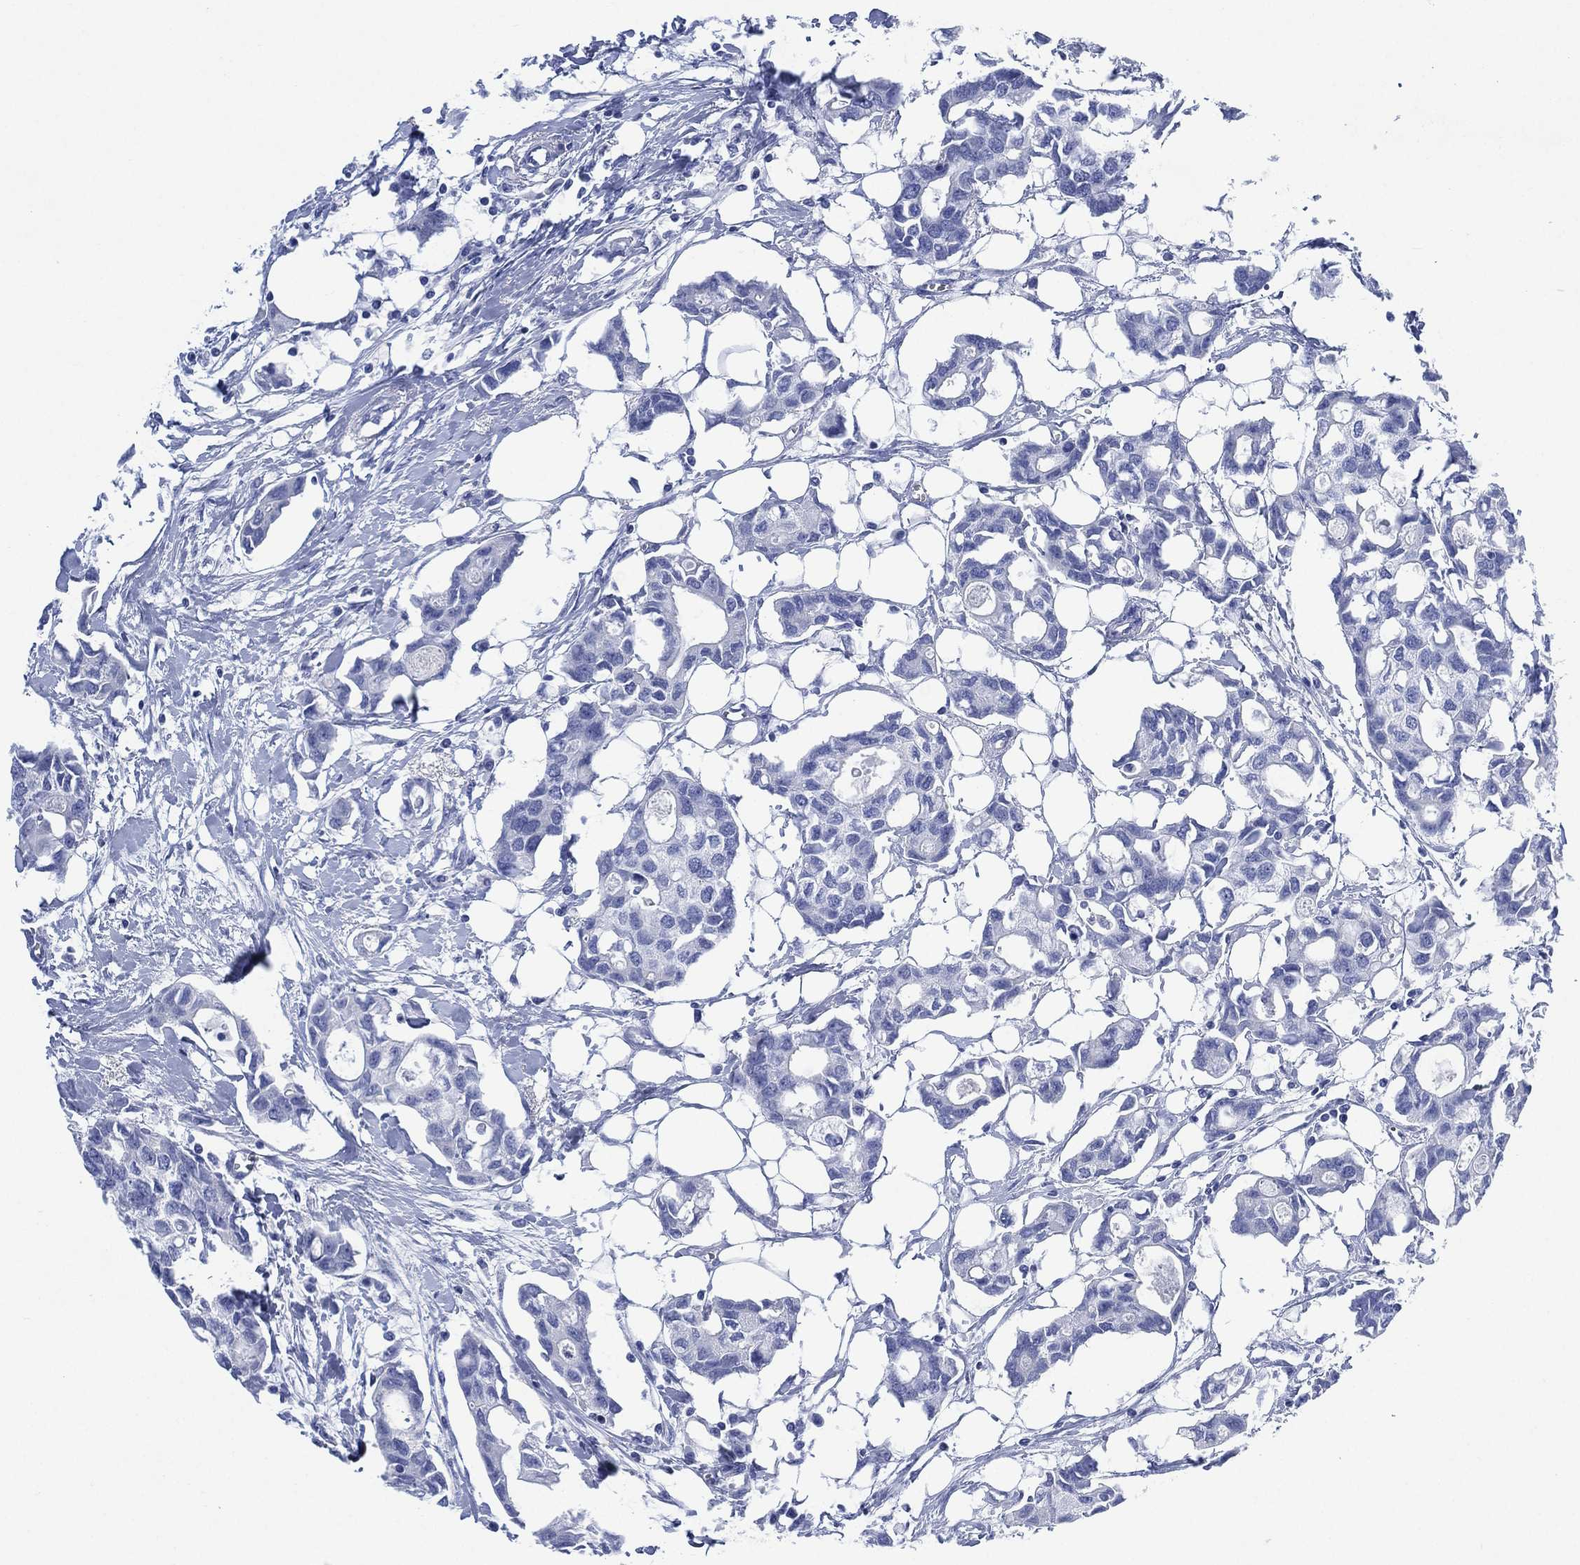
{"staining": {"intensity": "negative", "quantity": "none", "location": "none"}, "tissue": "breast cancer", "cell_type": "Tumor cells", "image_type": "cancer", "snomed": [{"axis": "morphology", "description": "Duct carcinoma"}, {"axis": "topography", "description": "Breast"}], "caption": "The histopathology image displays no significant positivity in tumor cells of breast invasive ductal carcinoma.", "gene": "SIGLECL1", "patient": {"sex": "female", "age": 83}}